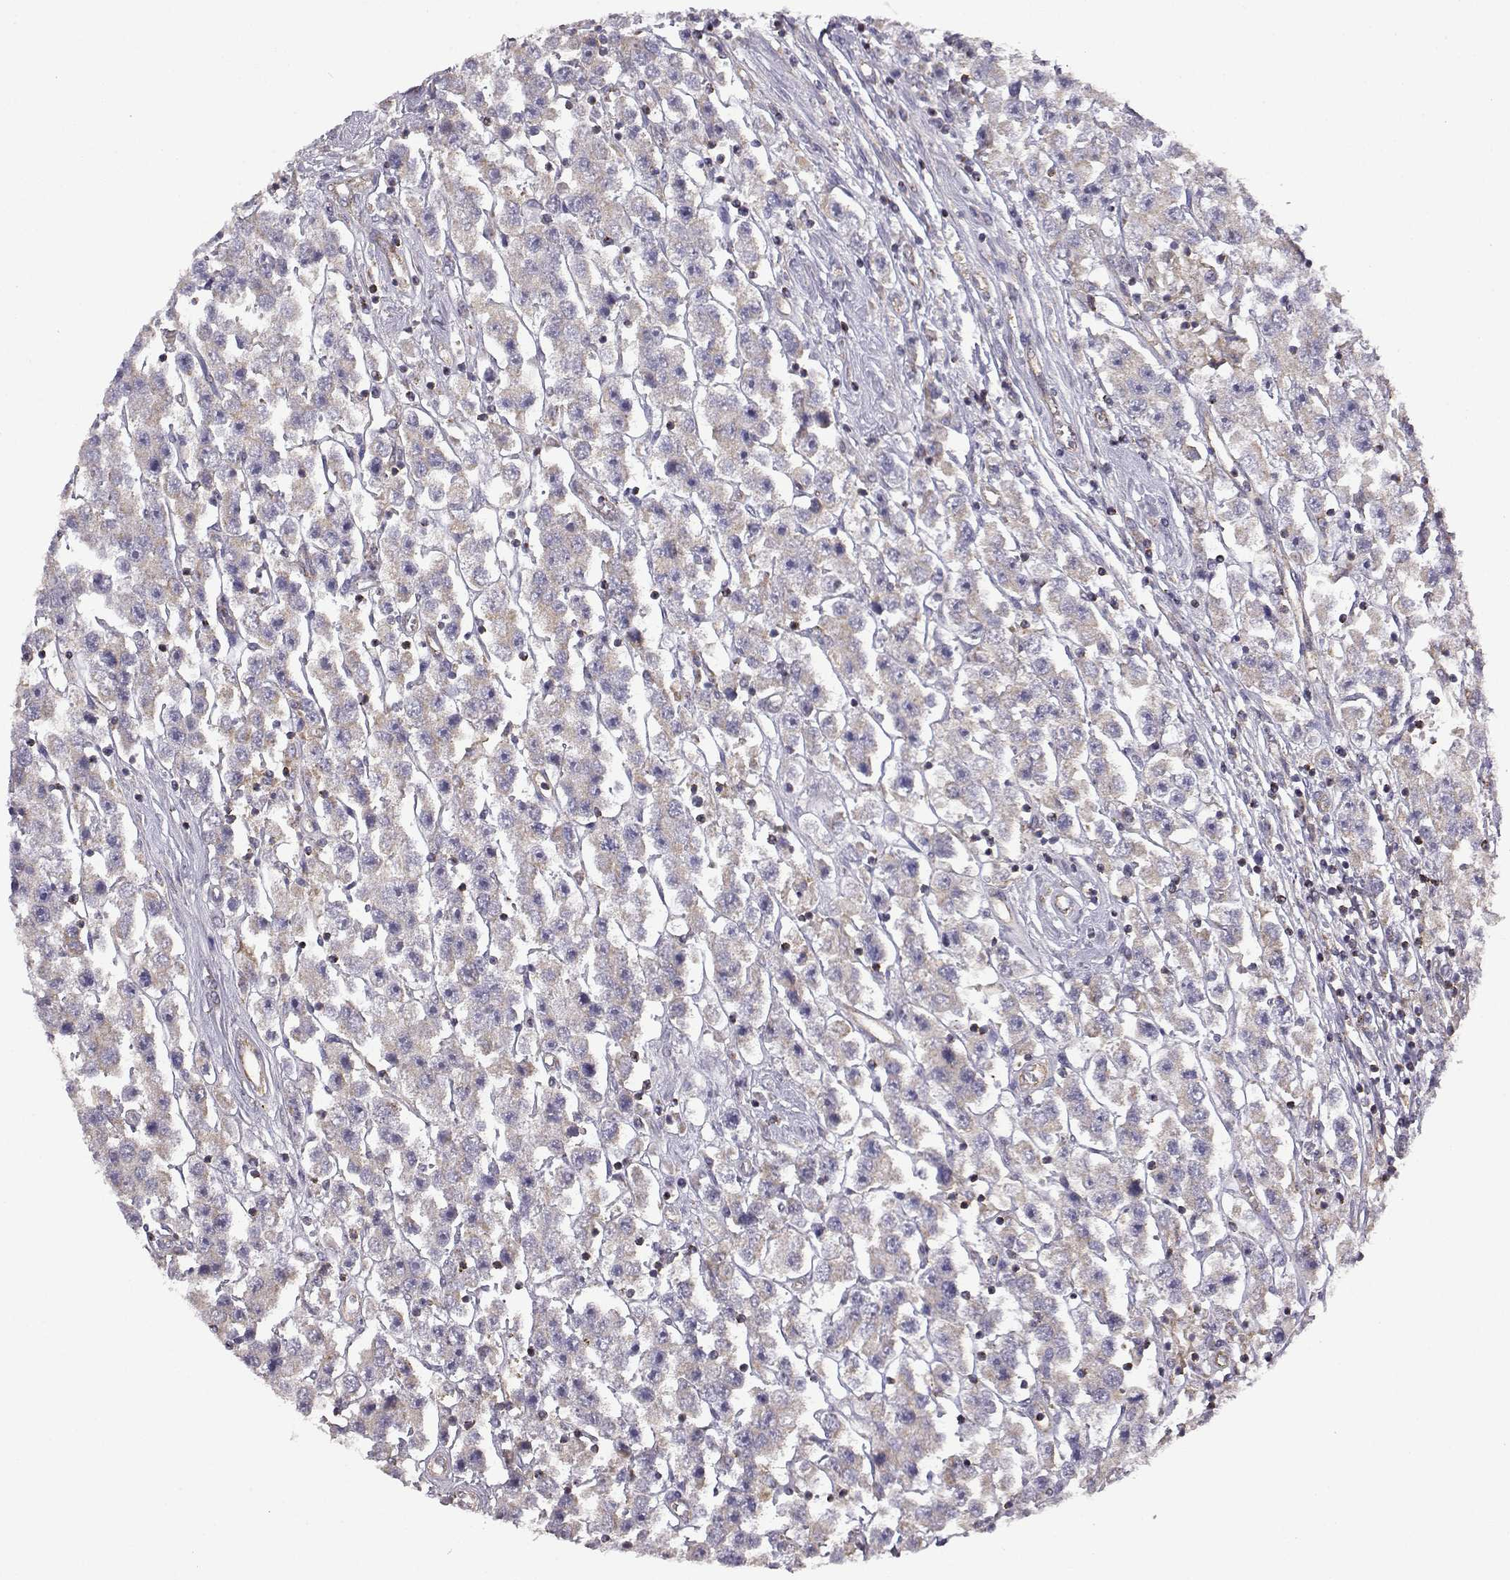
{"staining": {"intensity": "weak", "quantity": "<25%", "location": "cytoplasmic/membranous"}, "tissue": "testis cancer", "cell_type": "Tumor cells", "image_type": "cancer", "snomed": [{"axis": "morphology", "description": "Seminoma, NOS"}, {"axis": "topography", "description": "Testis"}], "caption": "Immunohistochemistry (IHC) of human testis cancer demonstrates no staining in tumor cells. The staining is performed using DAB (3,3'-diaminobenzidine) brown chromogen with nuclei counter-stained in using hematoxylin.", "gene": "DDC", "patient": {"sex": "male", "age": 45}}